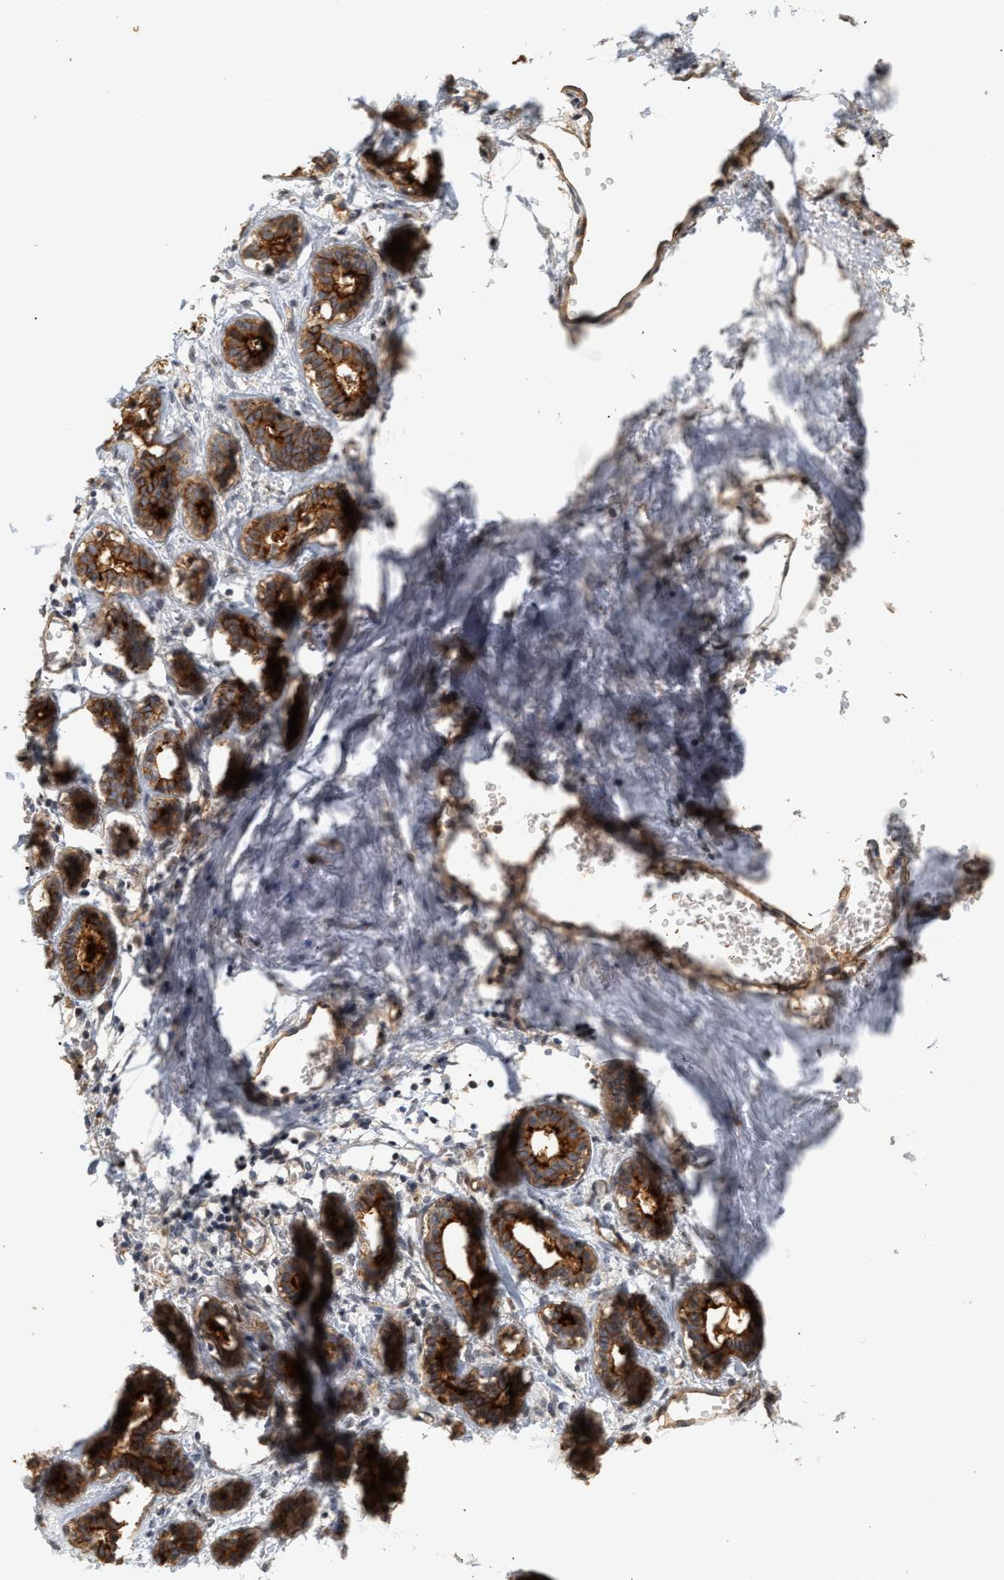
{"staining": {"intensity": "negative", "quantity": "none", "location": "none"}, "tissue": "breast", "cell_type": "Adipocytes", "image_type": "normal", "snomed": [{"axis": "morphology", "description": "Normal tissue, NOS"}, {"axis": "topography", "description": "Breast"}], "caption": "Immunohistochemistry micrograph of benign breast stained for a protein (brown), which exhibits no staining in adipocytes. (Stains: DAB immunohistochemistry (IHC) with hematoxylin counter stain, Microscopy: brightfield microscopy at high magnification).", "gene": "PLXND1", "patient": {"sex": "female", "age": 27}}